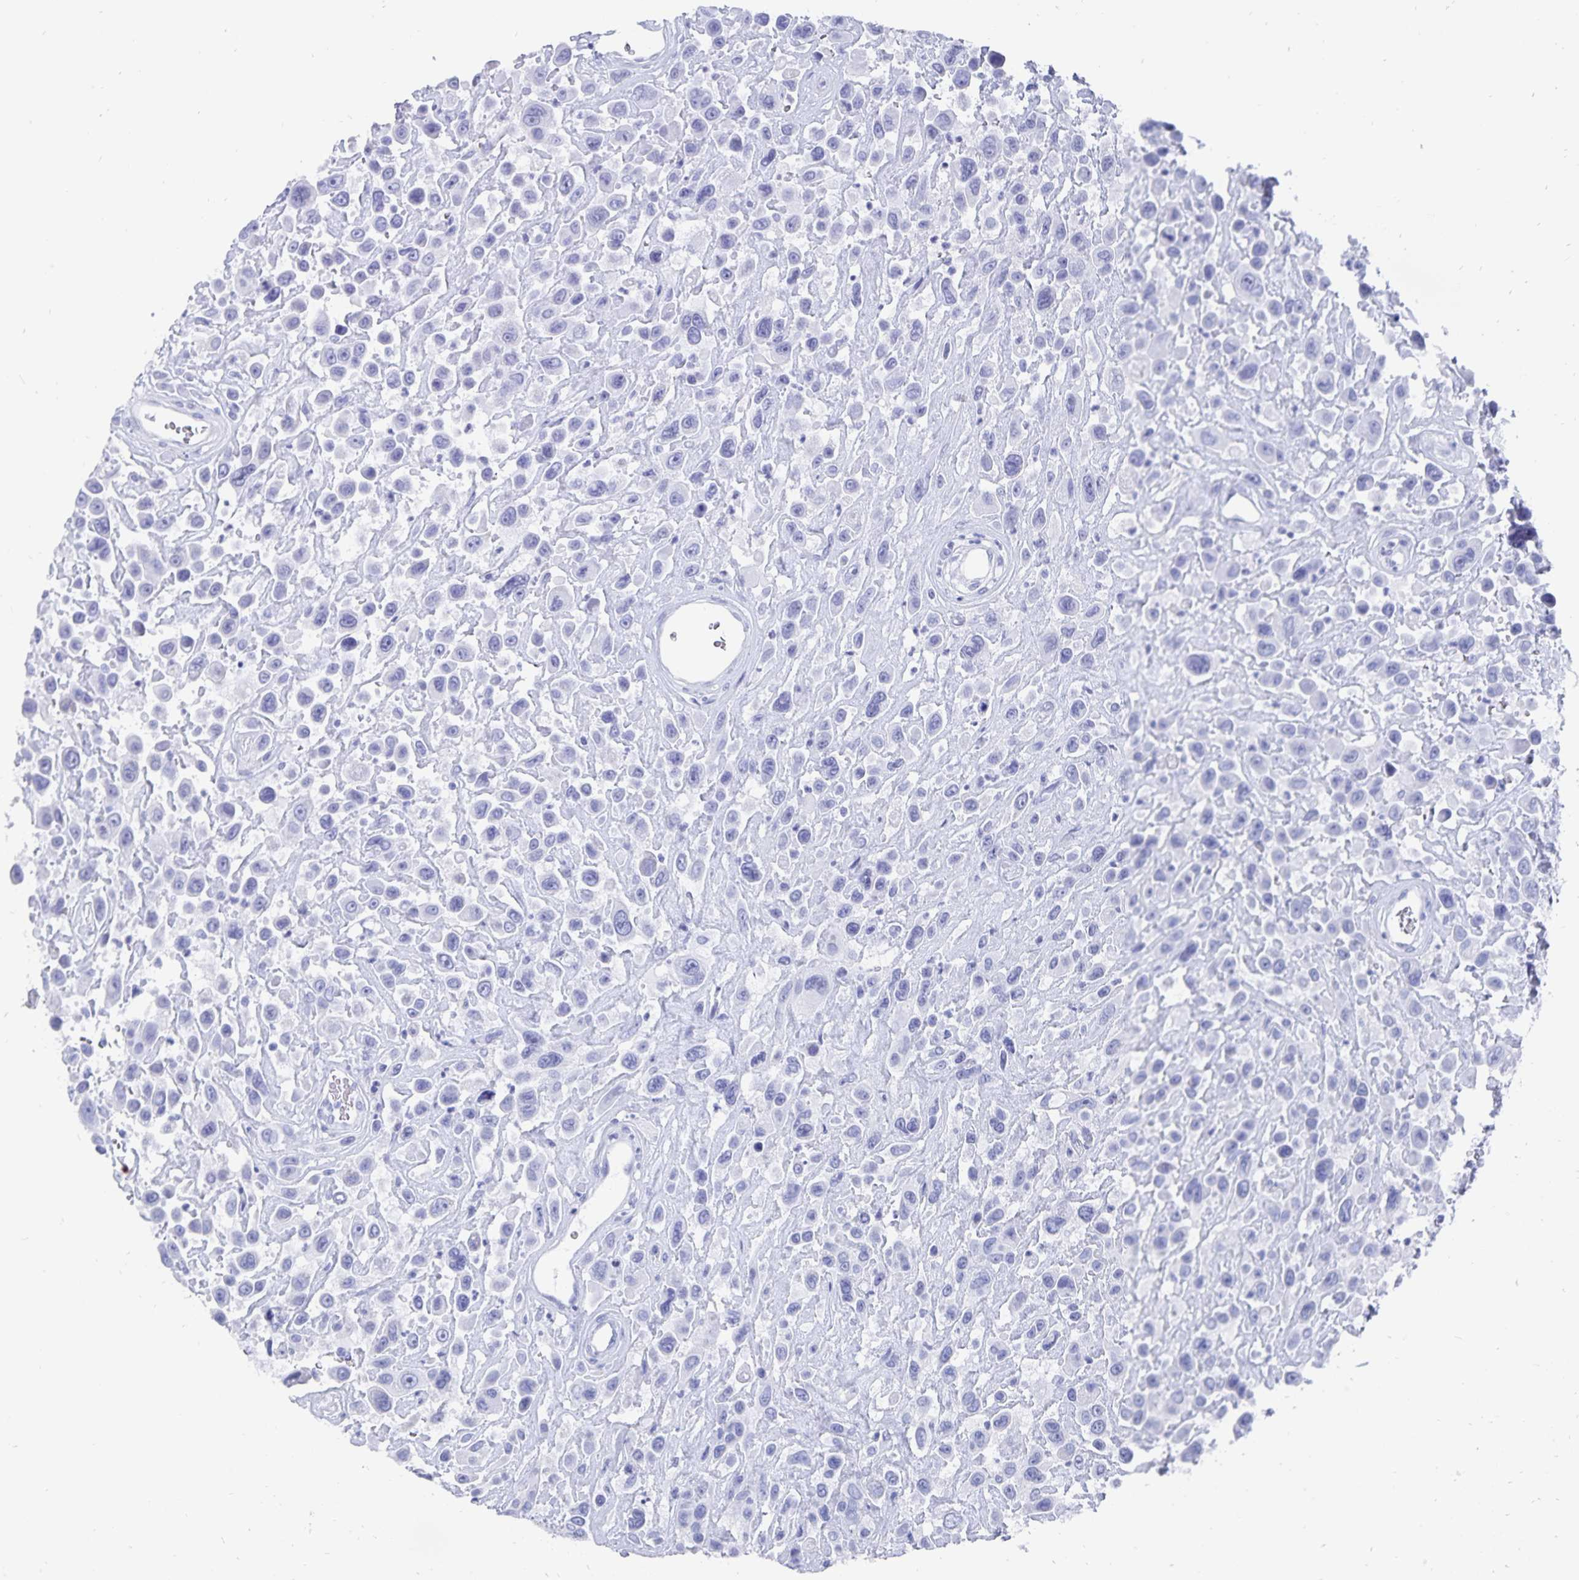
{"staining": {"intensity": "negative", "quantity": "none", "location": "none"}, "tissue": "urothelial cancer", "cell_type": "Tumor cells", "image_type": "cancer", "snomed": [{"axis": "morphology", "description": "Urothelial carcinoma, High grade"}, {"axis": "topography", "description": "Urinary bladder"}], "caption": "Immunohistochemistry image of human urothelial cancer stained for a protein (brown), which shows no expression in tumor cells.", "gene": "ADH1A", "patient": {"sex": "male", "age": 53}}